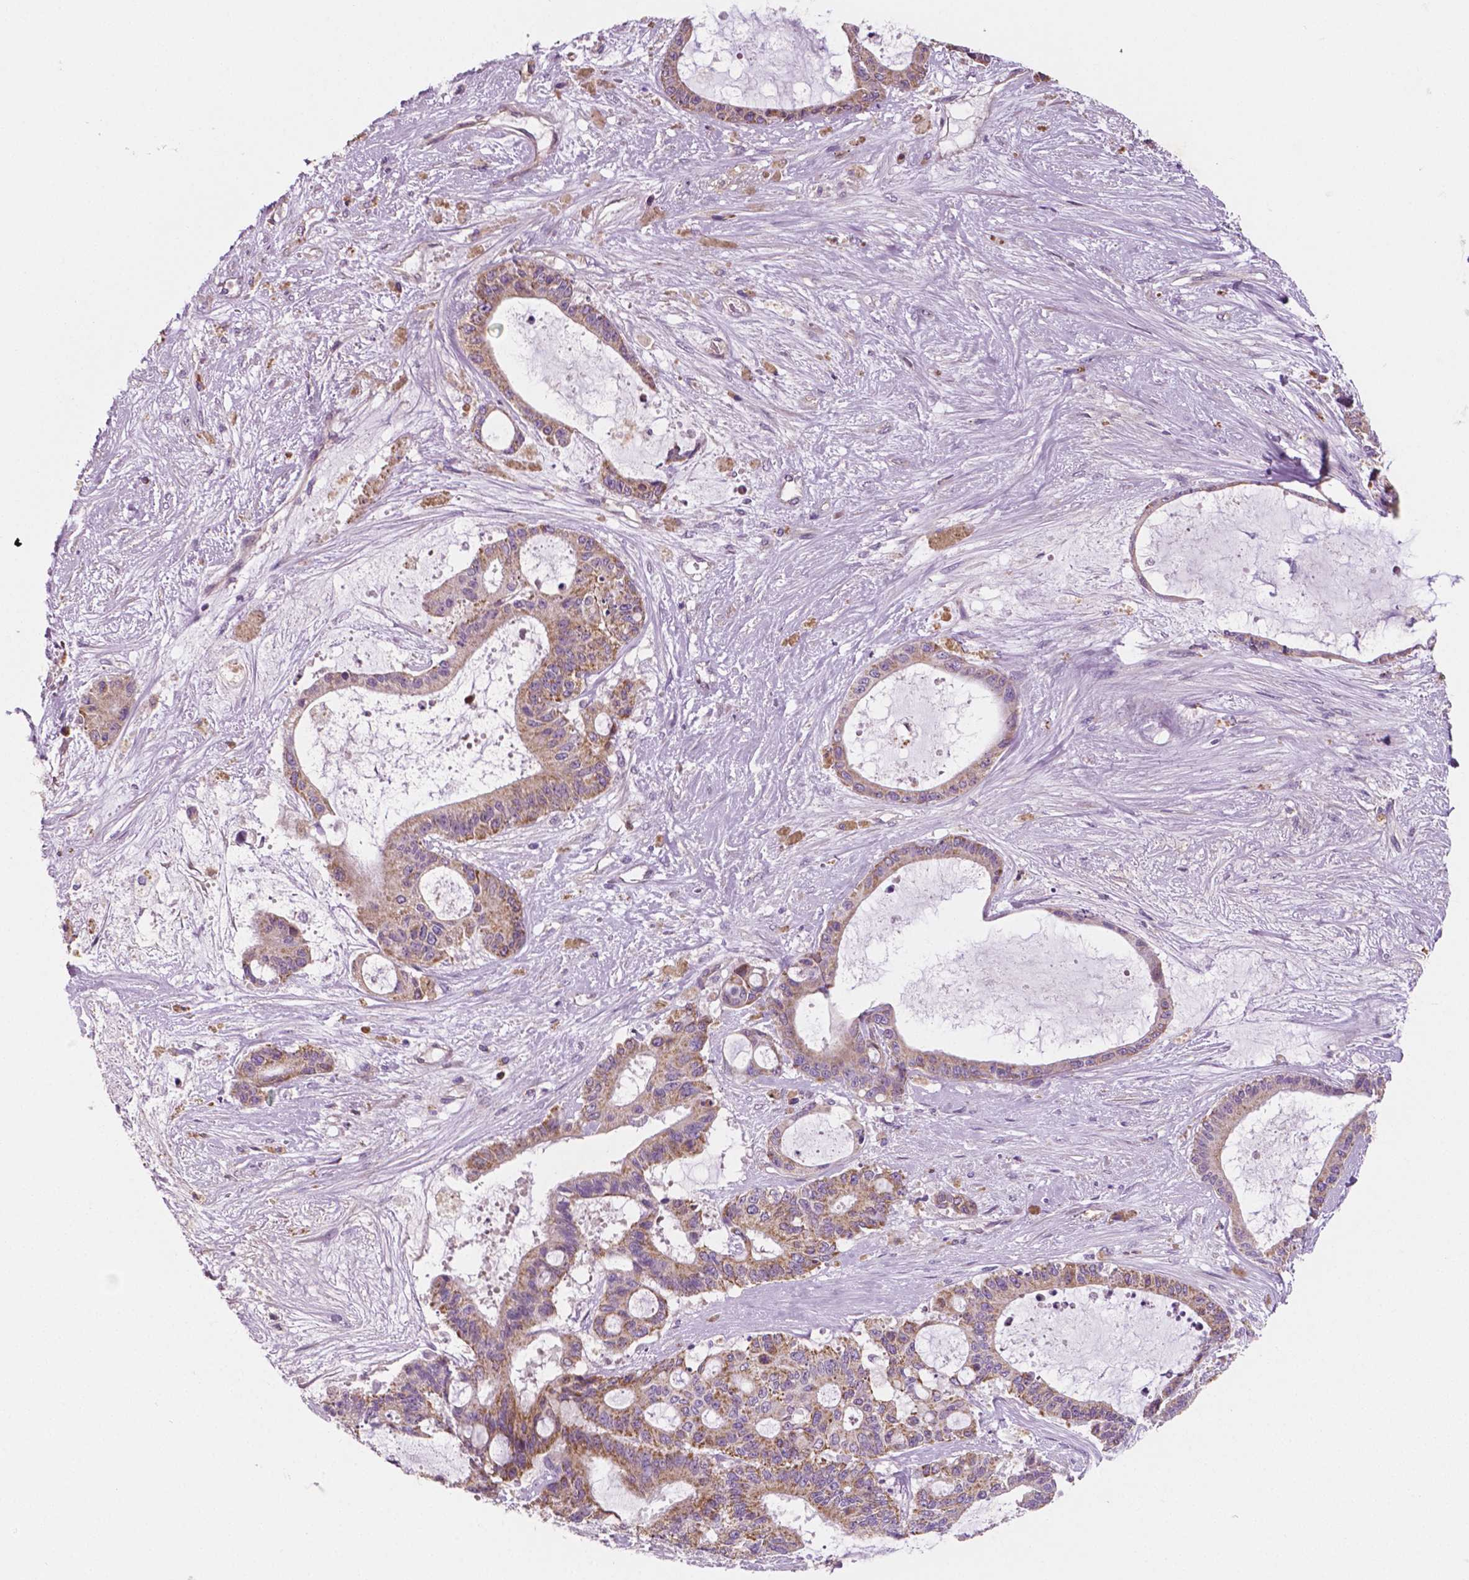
{"staining": {"intensity": "weak", "quantity": ">75%", "location": "cytoplasmic/membranous"}, "tissue": "liver cancer", "cell_type": "Tumor cells", "image_type": "cancer", "snomed": [{"axis": "morphology", "description": "Normal tissue, NOS"}, {"axis": "morphology", "description": "Cholangiocarcinoma"}, {"axis": "topography", "description": "Liver"}, {"axis": "topography", "description": "Peripheral nerve tissue"}], "caption": "Tumor cells display low levels of weak cytoplasmic/membranous staining in about >75% of cells in liver cancer.", "gene": "PTX3", "patient": {"sex": "female", "age": 73}}